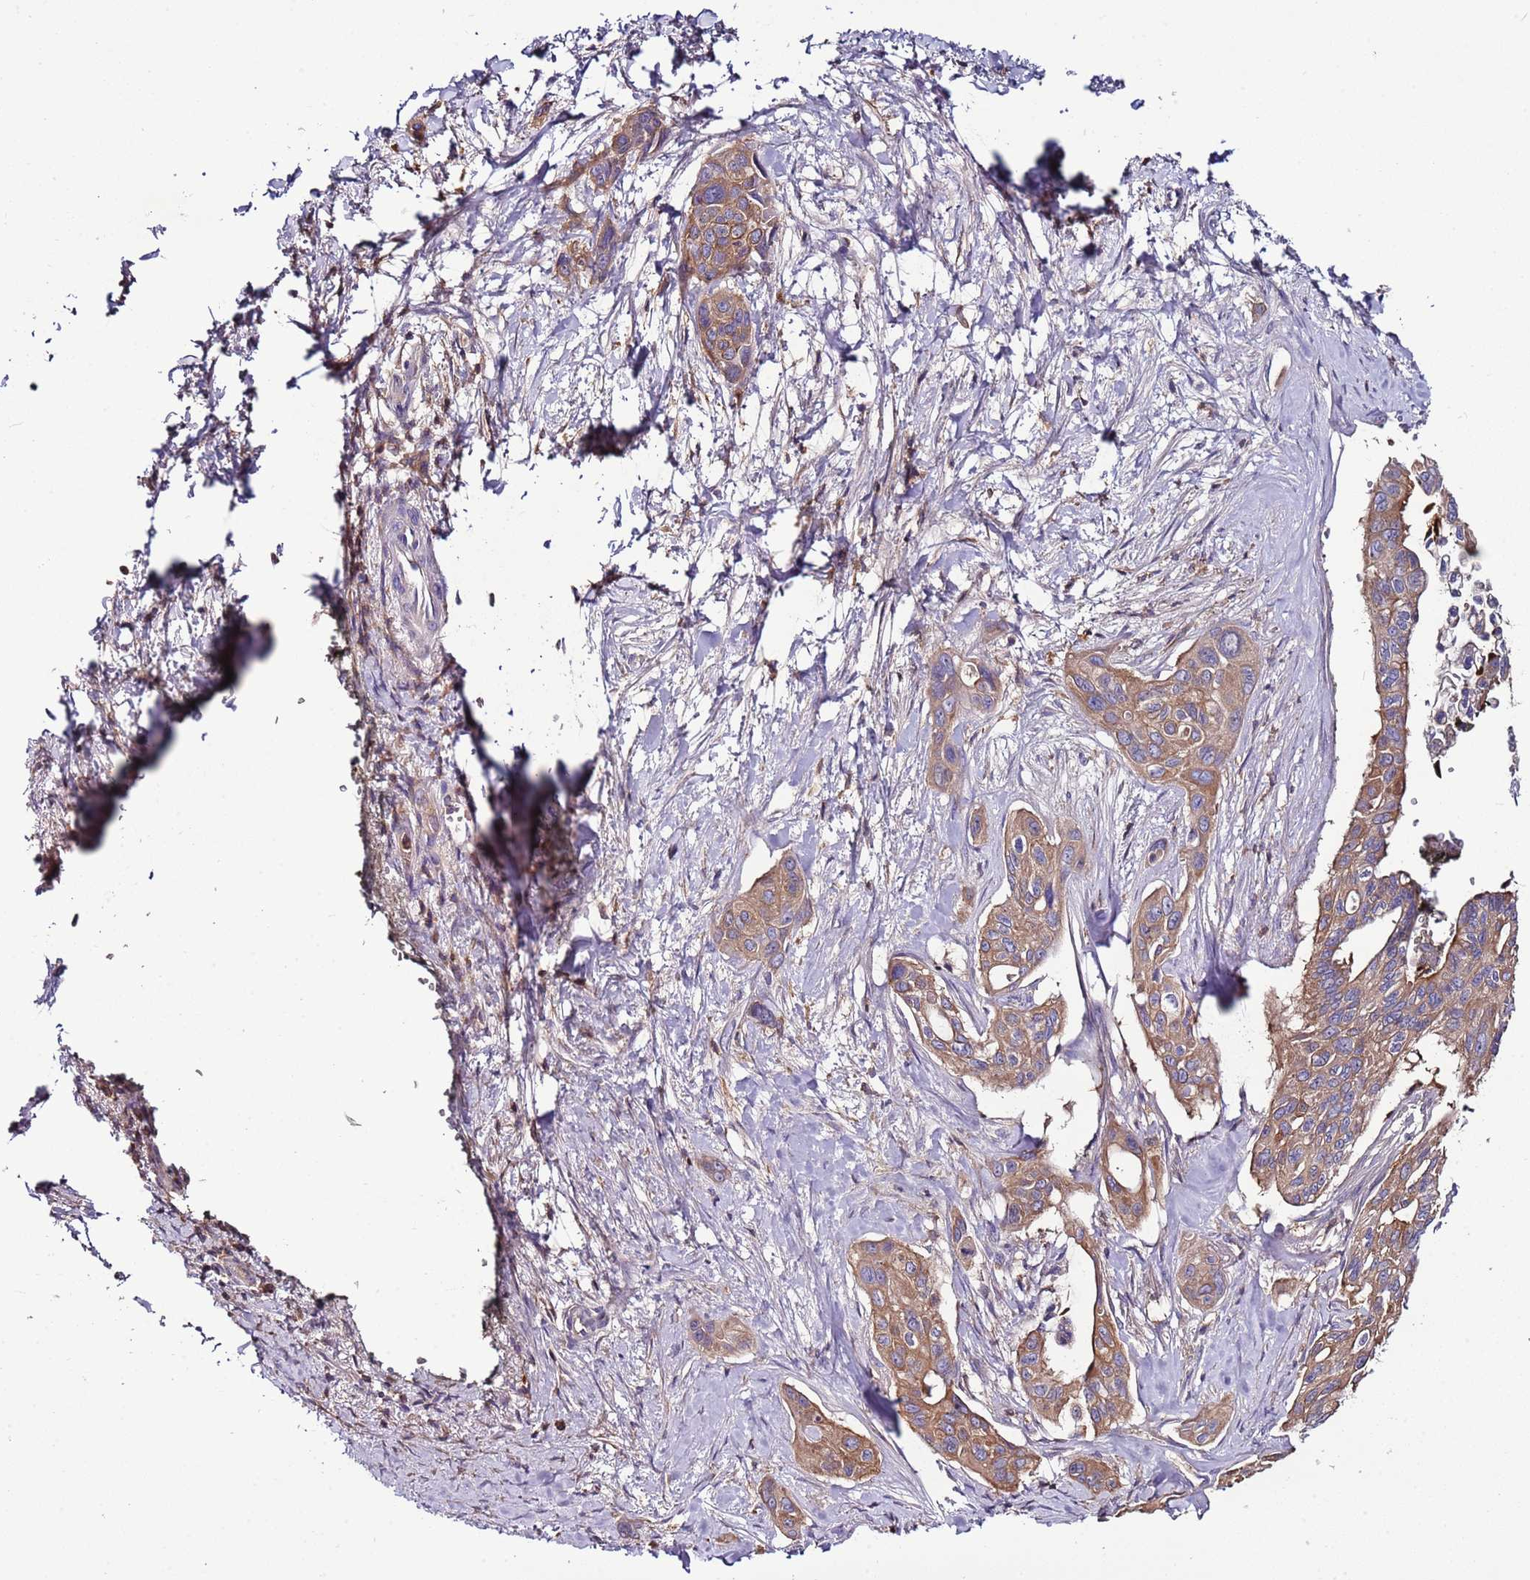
{"staining": {"intensity": "moderate", "quantity": ">75%", "location": "cytoplasmic/membranous"}, "tissue": "pancreatic cancer", "cell_type": "Tumor cells", "image_type": "cancer", "snomed": [{"axis": "morphology", "description": "Adenocarcinoma, NOS"}, {"axis": "topography", "description": "Pancreas"}], "caption": "Immunohistochemical staining of pancreatic cancer (adenocarcinoma) reveals moderate cytoplasmic/membranous protein expression in about >75% of tumor cells. (IHC, brightfield microscopy, high magnification).", "gene": "IGIP", "patient": {"sex": "male", "age": 72}}